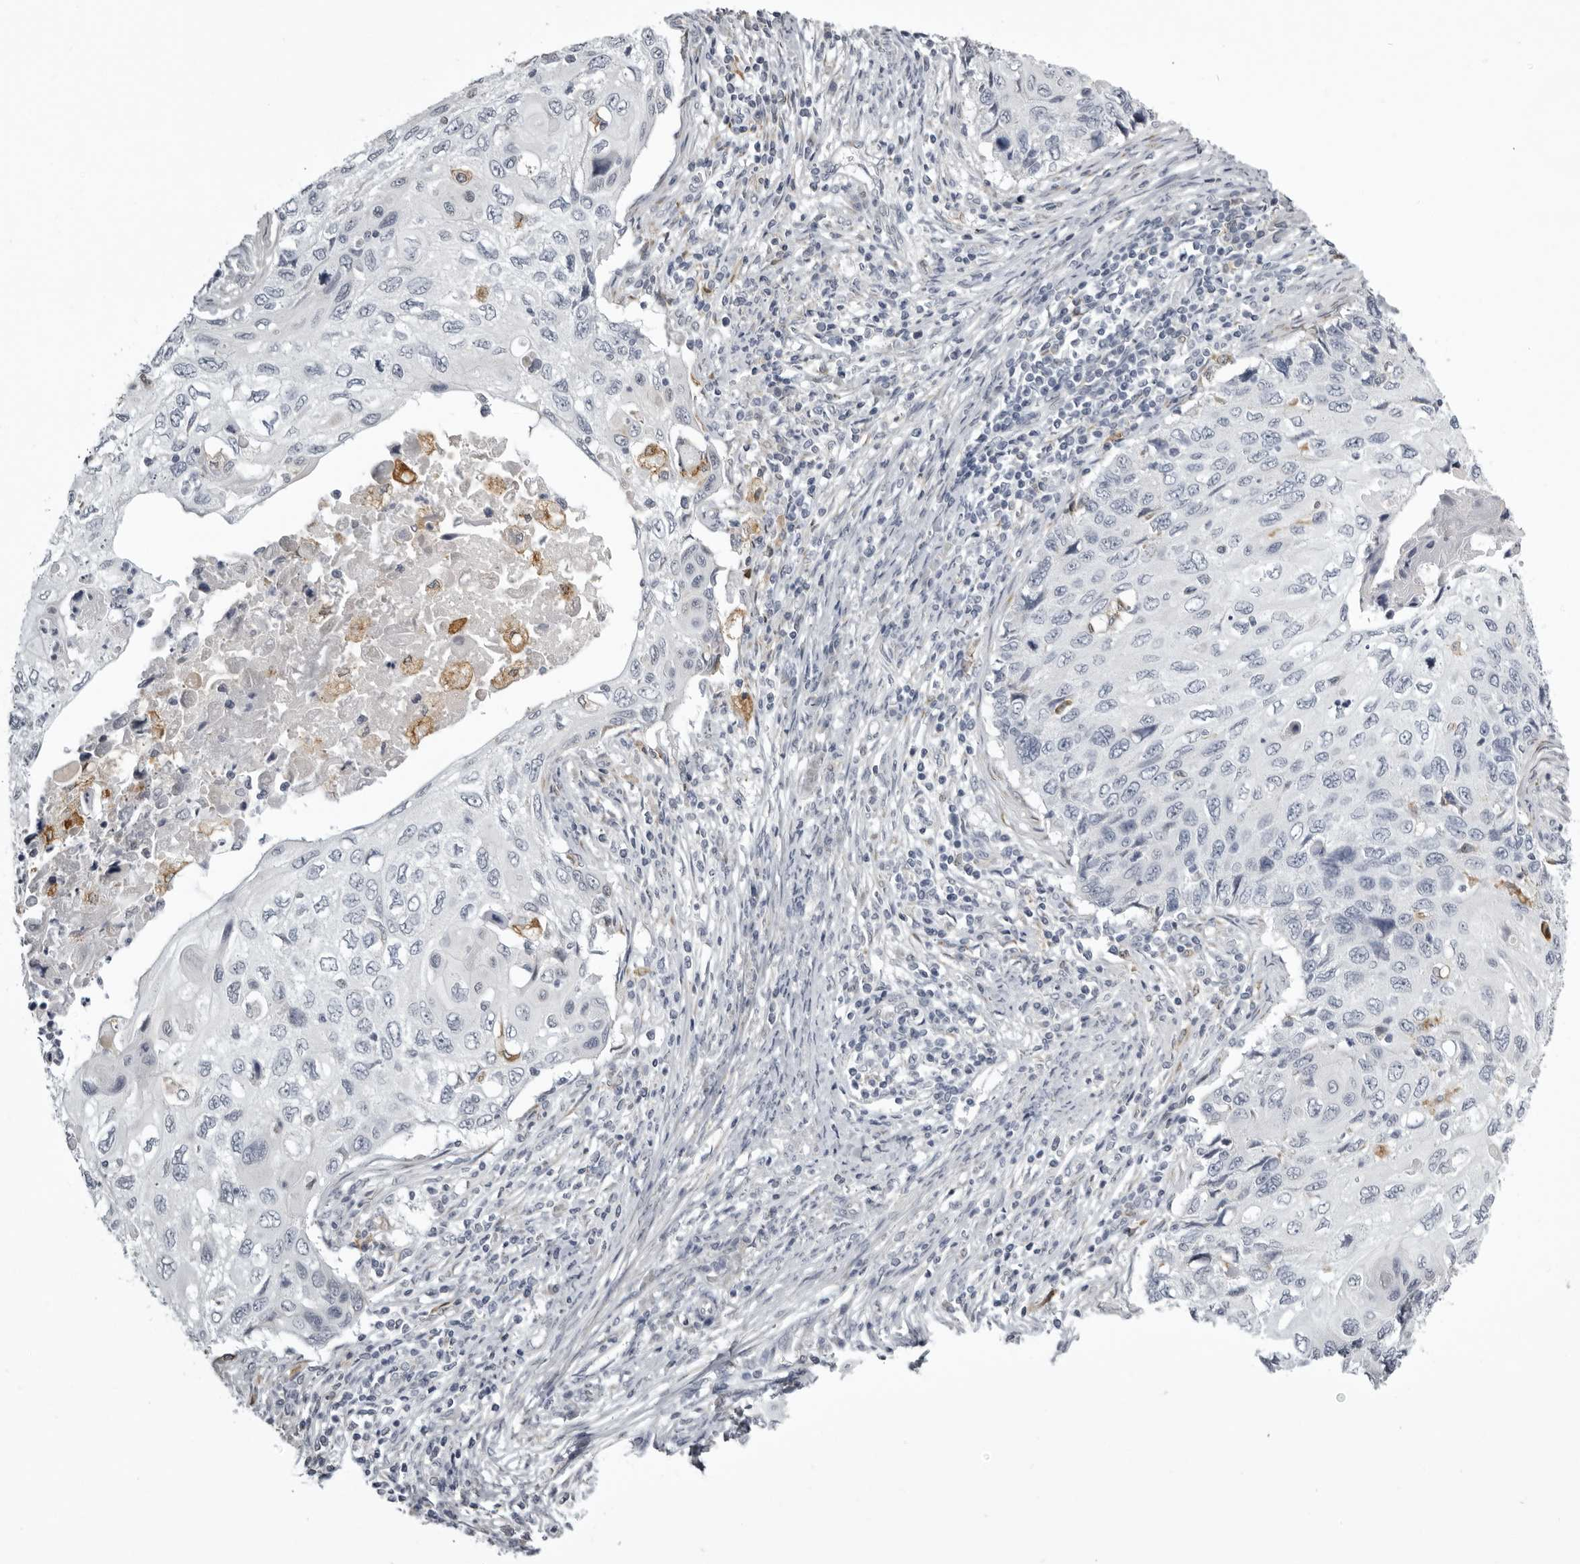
{"staining": {"intensity": "negative", "quantity": "none", "location": "none"}, "tissue": "cervical cancer", "cell_type": "Tumor cells", "image_type": "cancer", "snomed": [{"axis": "morphology", "description": "Squamous cell carcinoma, NOS"}, {"axis": "topography", "description": "Cervix"}], "caption": "The image exhibits no significant expression in tumor cells of cervical cancer.", "gene": "NCEH1", "patient": {"sex": "female", "age": 70}}